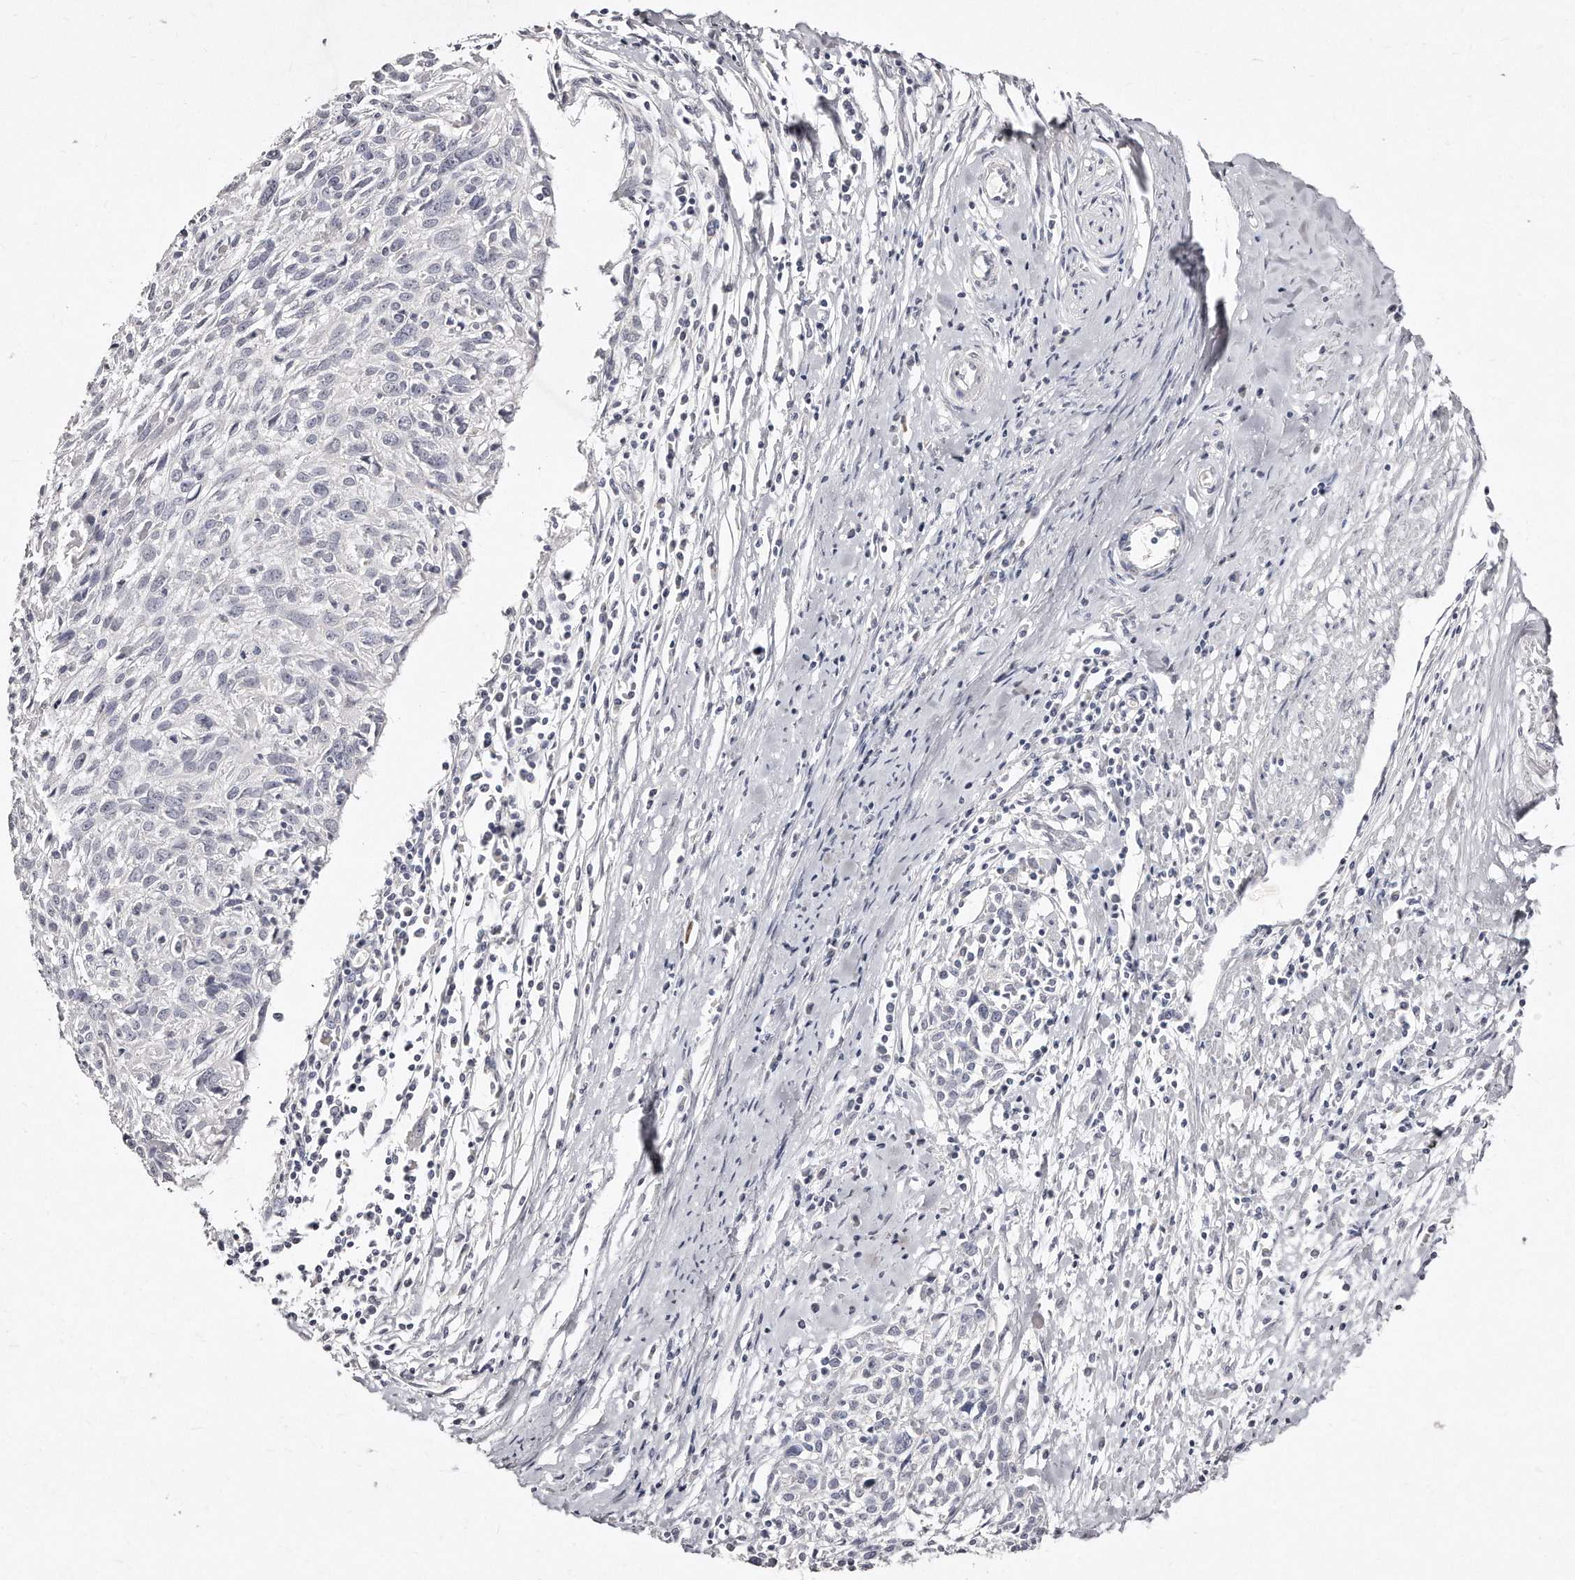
{"staining": {"intensity": "negative", "quantity": "none", "location": "none"}, "tissue": "cervical cancer", "cell_type": "Tumor cells", "image_type": "cancer", "snomed": [{"axis": "morphology", "description": "Squamous cell carcinoma, NOS"}, {"axis": "topography", "description": "Cervix"}], "caption": "The histopathology image shows no significant positivity in tumor cells of cervical squamous cell carcinoma.", "gene": "GDA", "patient": {"sex": "female", "age": 51}}